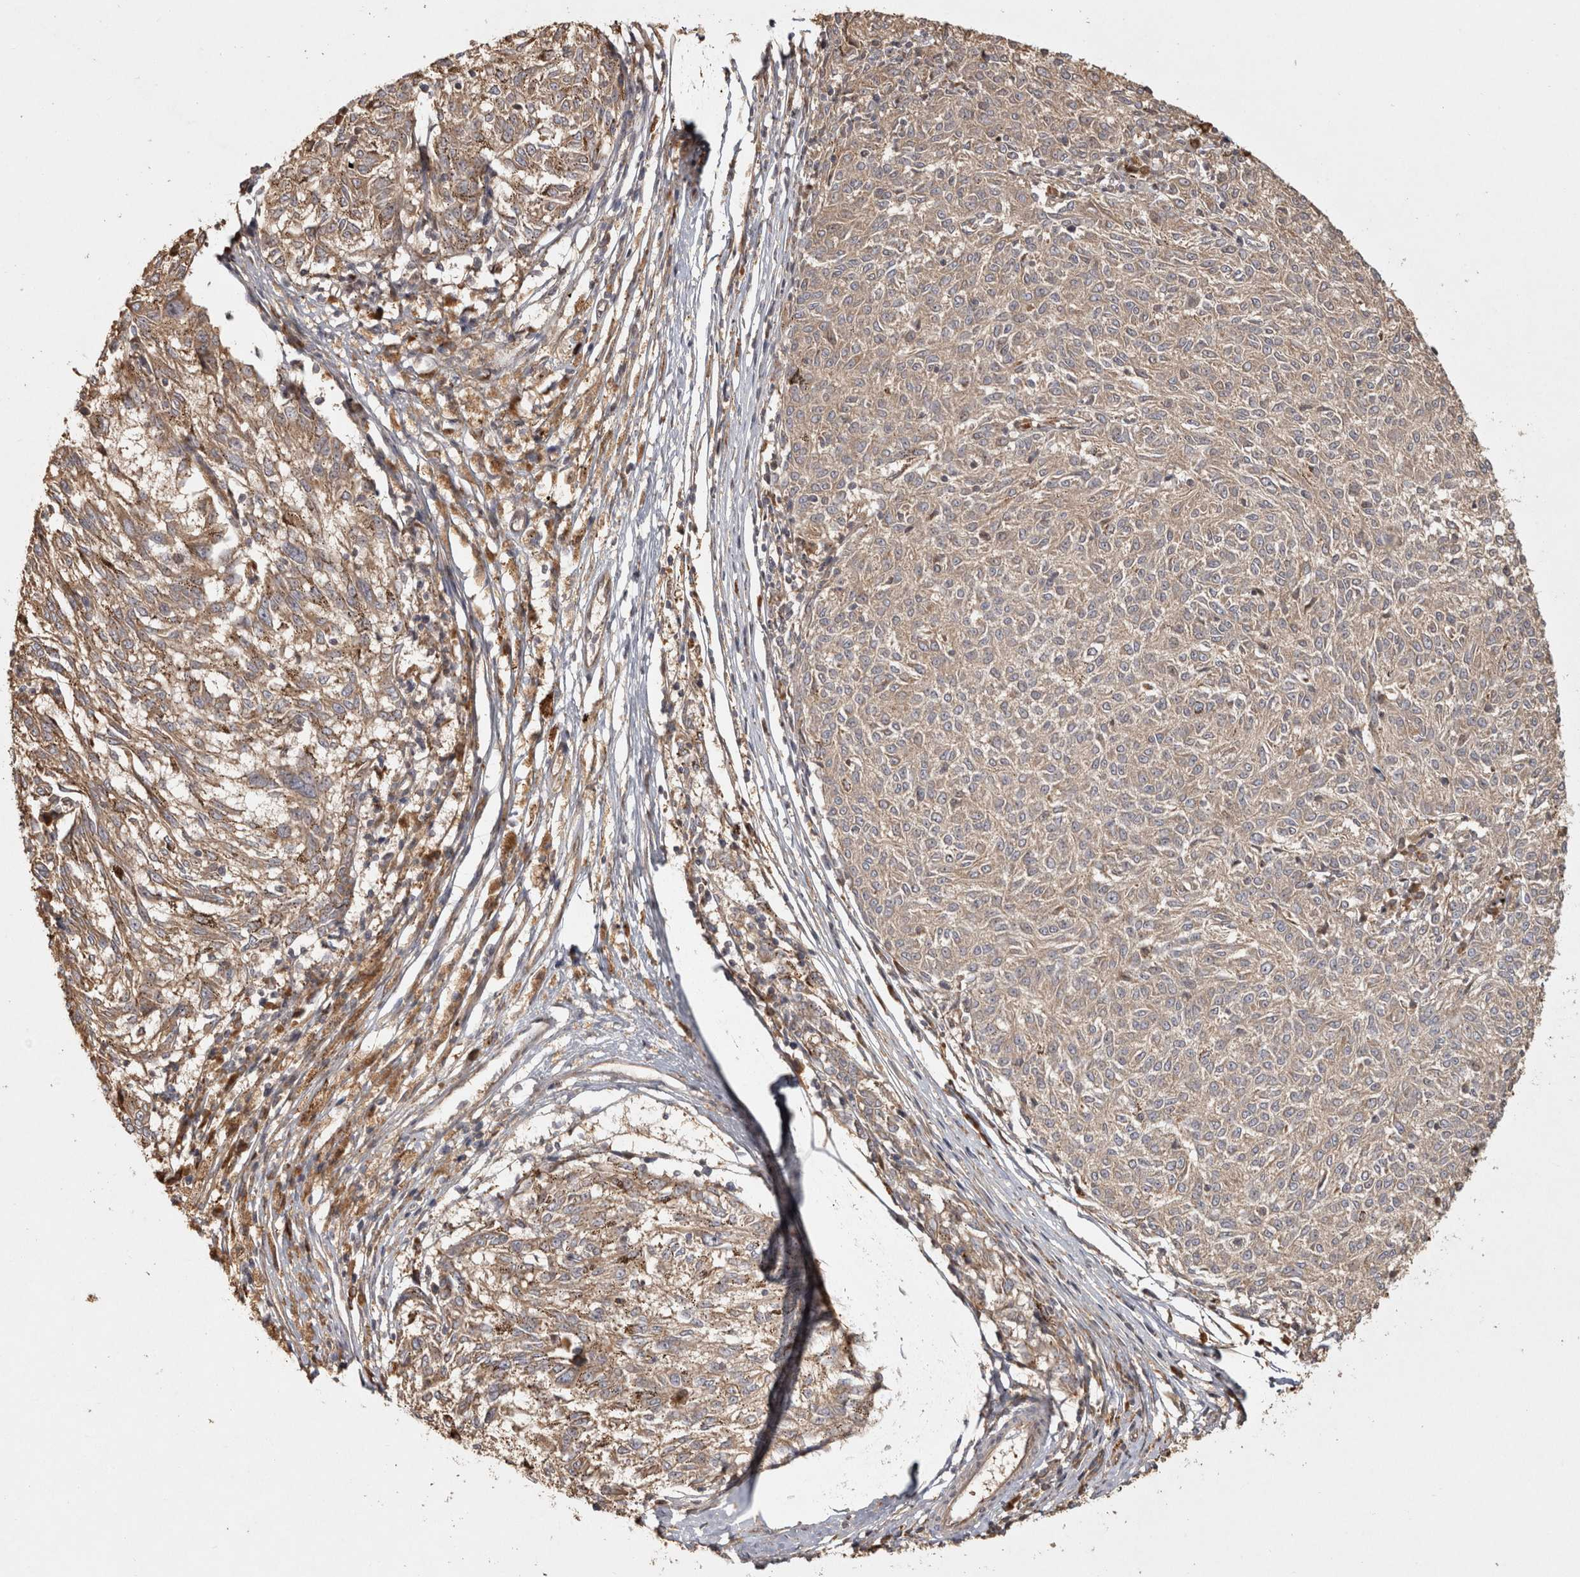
{"staining": {"intensity": "weak", "quantity": ">75%", "location": "cytoplasmic/membranous"}, "tissue": "melanoma", "cell_type": "Tumor cells", "image_type": "cancer", "snomed": [{"axis": "morphology", "description": "Malignant melanoma, NOS"}, {"axis": "topography", "description": "Skin"}], "caption": "Tumor cells exhibit weak cytoplasmic/membranous expression in approximately >75% of cells in malignant melanoma.", "gene": "CAMSAP2", "patient": {"sex": "female", "age": 72}}